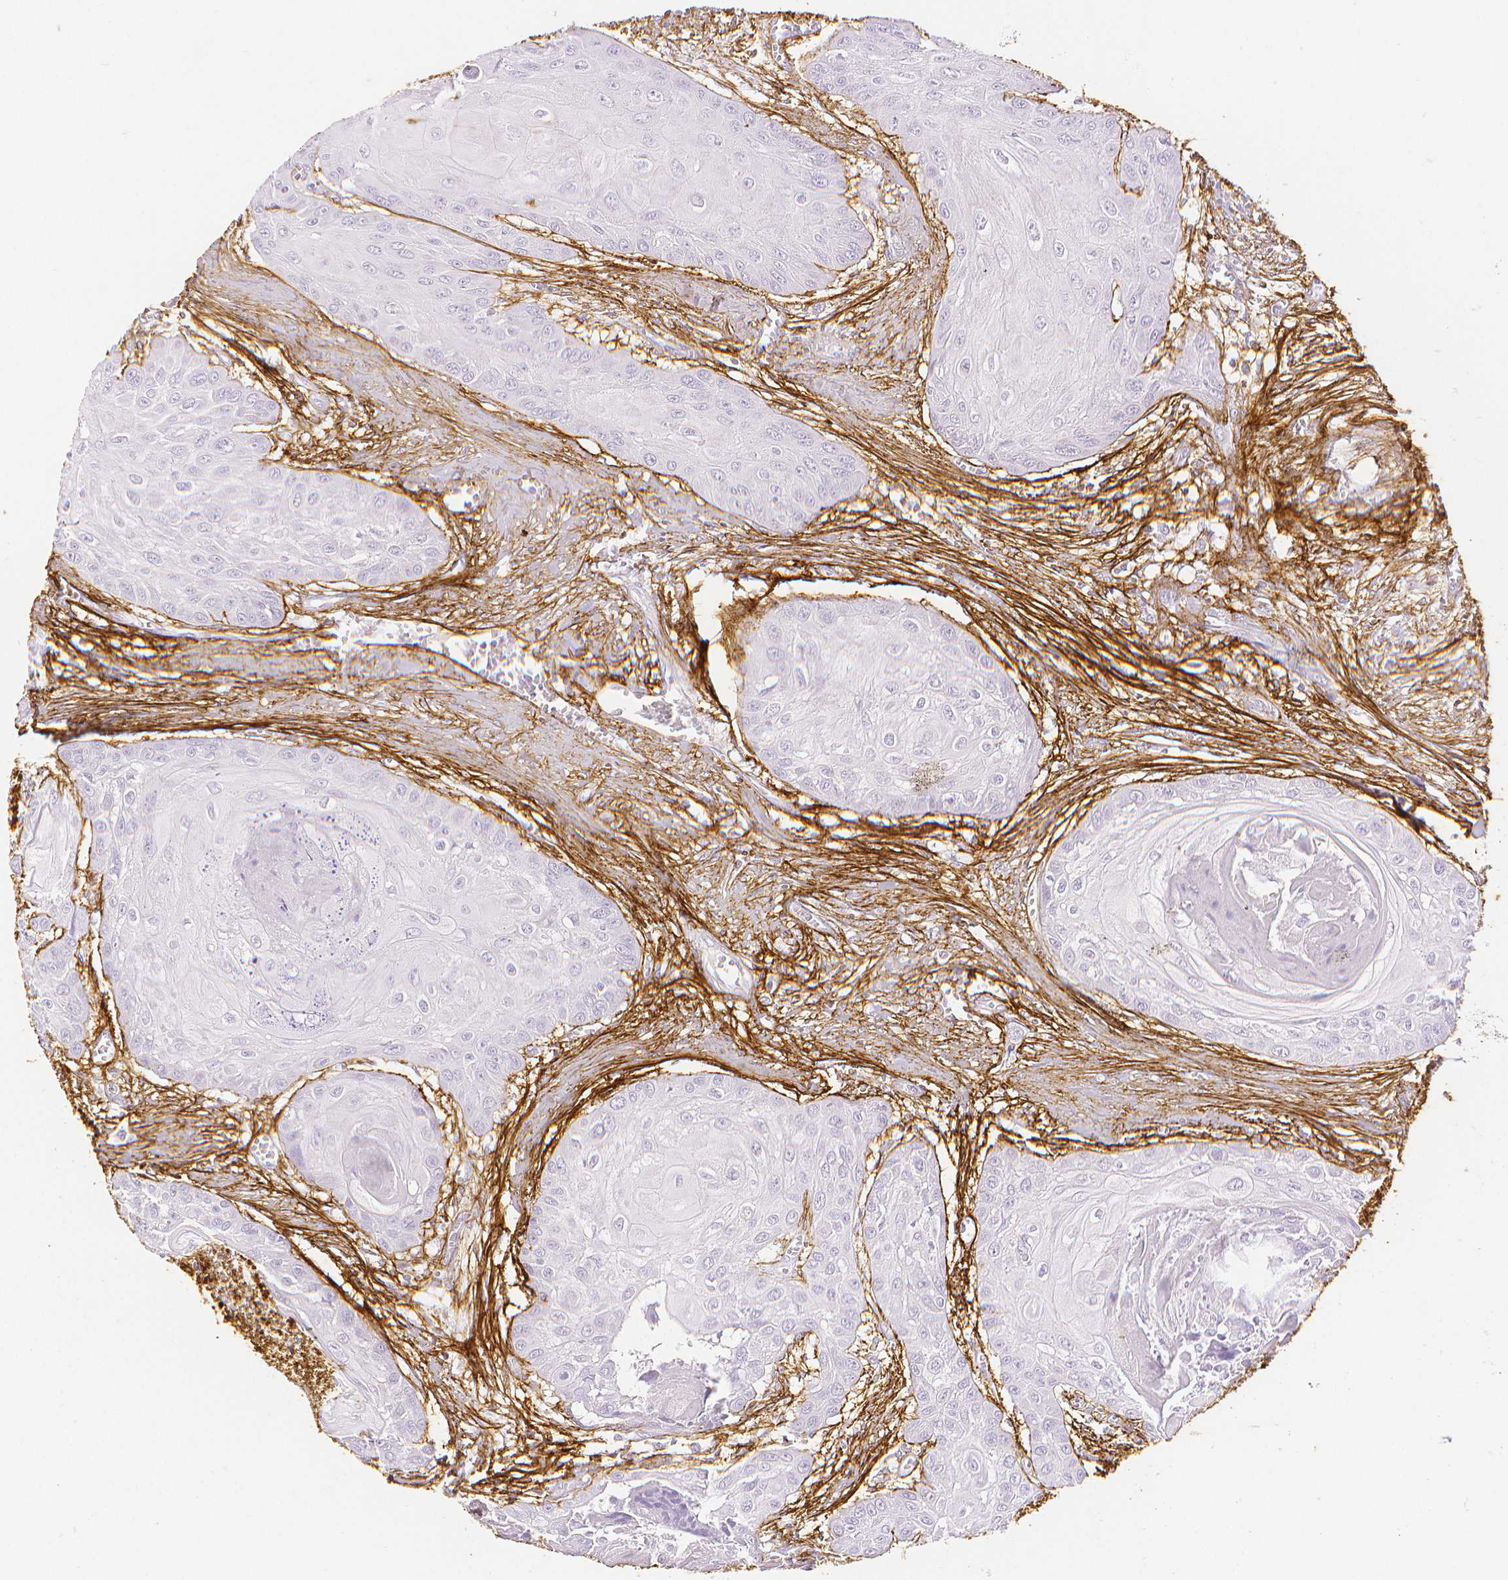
{"staining": {"intensity": "negative", "quantity": "none", "location": "none"}, "tissue": "head and neck cancer", "cell_type": "Tumor cells", "image_type": "cancer", "snomed": [{"axis": "morphology", "description": "Squamous cell carcinoma, NOS"}, {"axis": "topography", "description": "Oral tissue"}, {"axis": "topography", "description": "Head-Neck"}], "caption": "This is an IHC histopathology image of squamous cell carcinoma (head and neck). There is no expression in tumor cells.", "gene": "FBN1", "patient": {"sex": "male", "age": 71}}